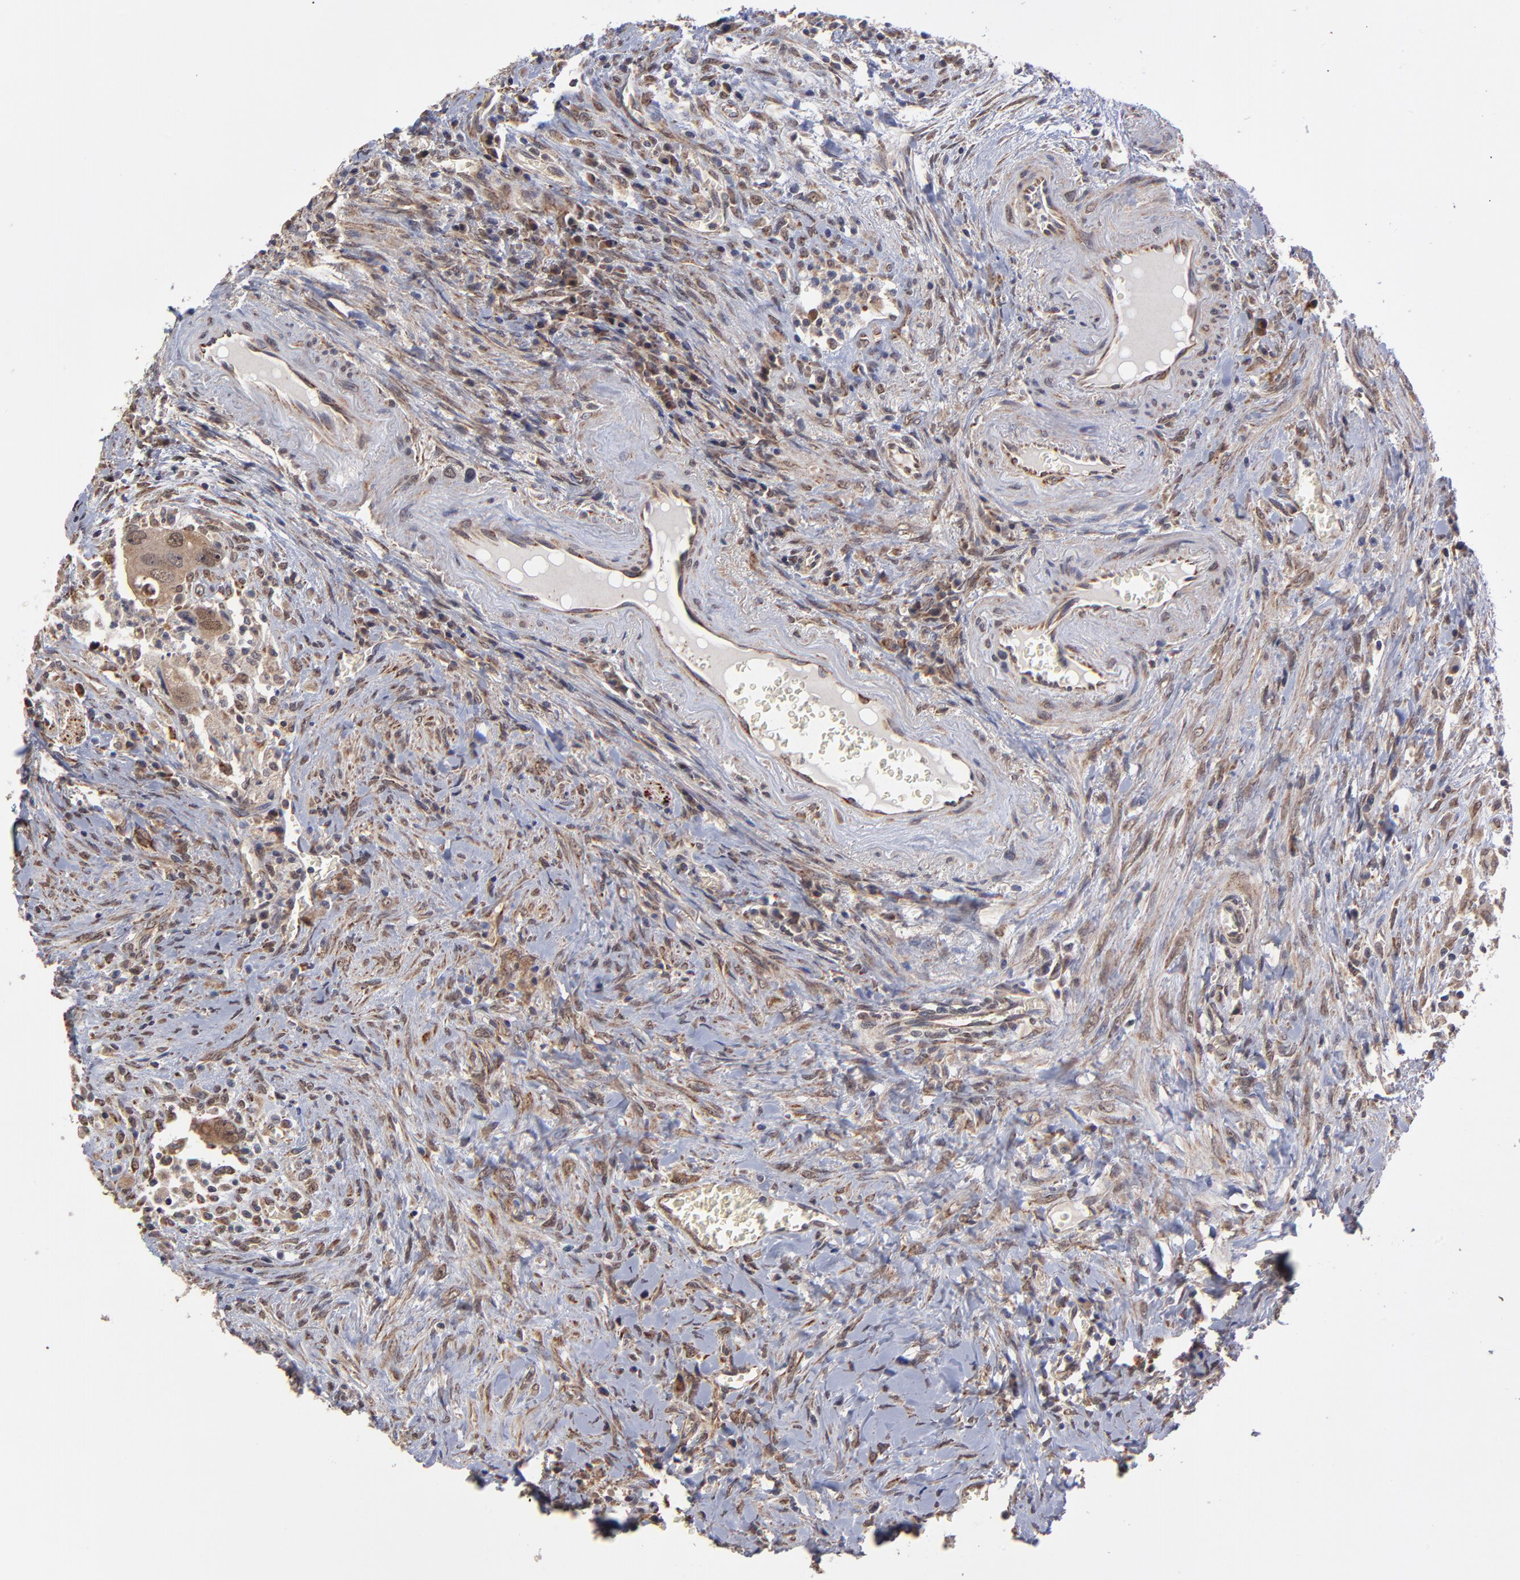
{"staining": {"intensity": "strong", "quantity": ">75%", "location": "cytoplasmic/membranous"}, "tissue": "colorectal cancer", "cell_type": "Tumor cells", "image_type": "cancer", "snomed": [{"axis": "morphology", "description": "Adenocarcinoma, NOS"}, {"axis": "topography", "description": "Rectum"}], "caption": "Protein staining by IHC displays strong cytoplasmic/membranous staining in about >75% of tumor cells in colorectal cancer (adenocarcinoma).", "gene": "UBE2H", "patient": {"sex": "male", "age": 70}}